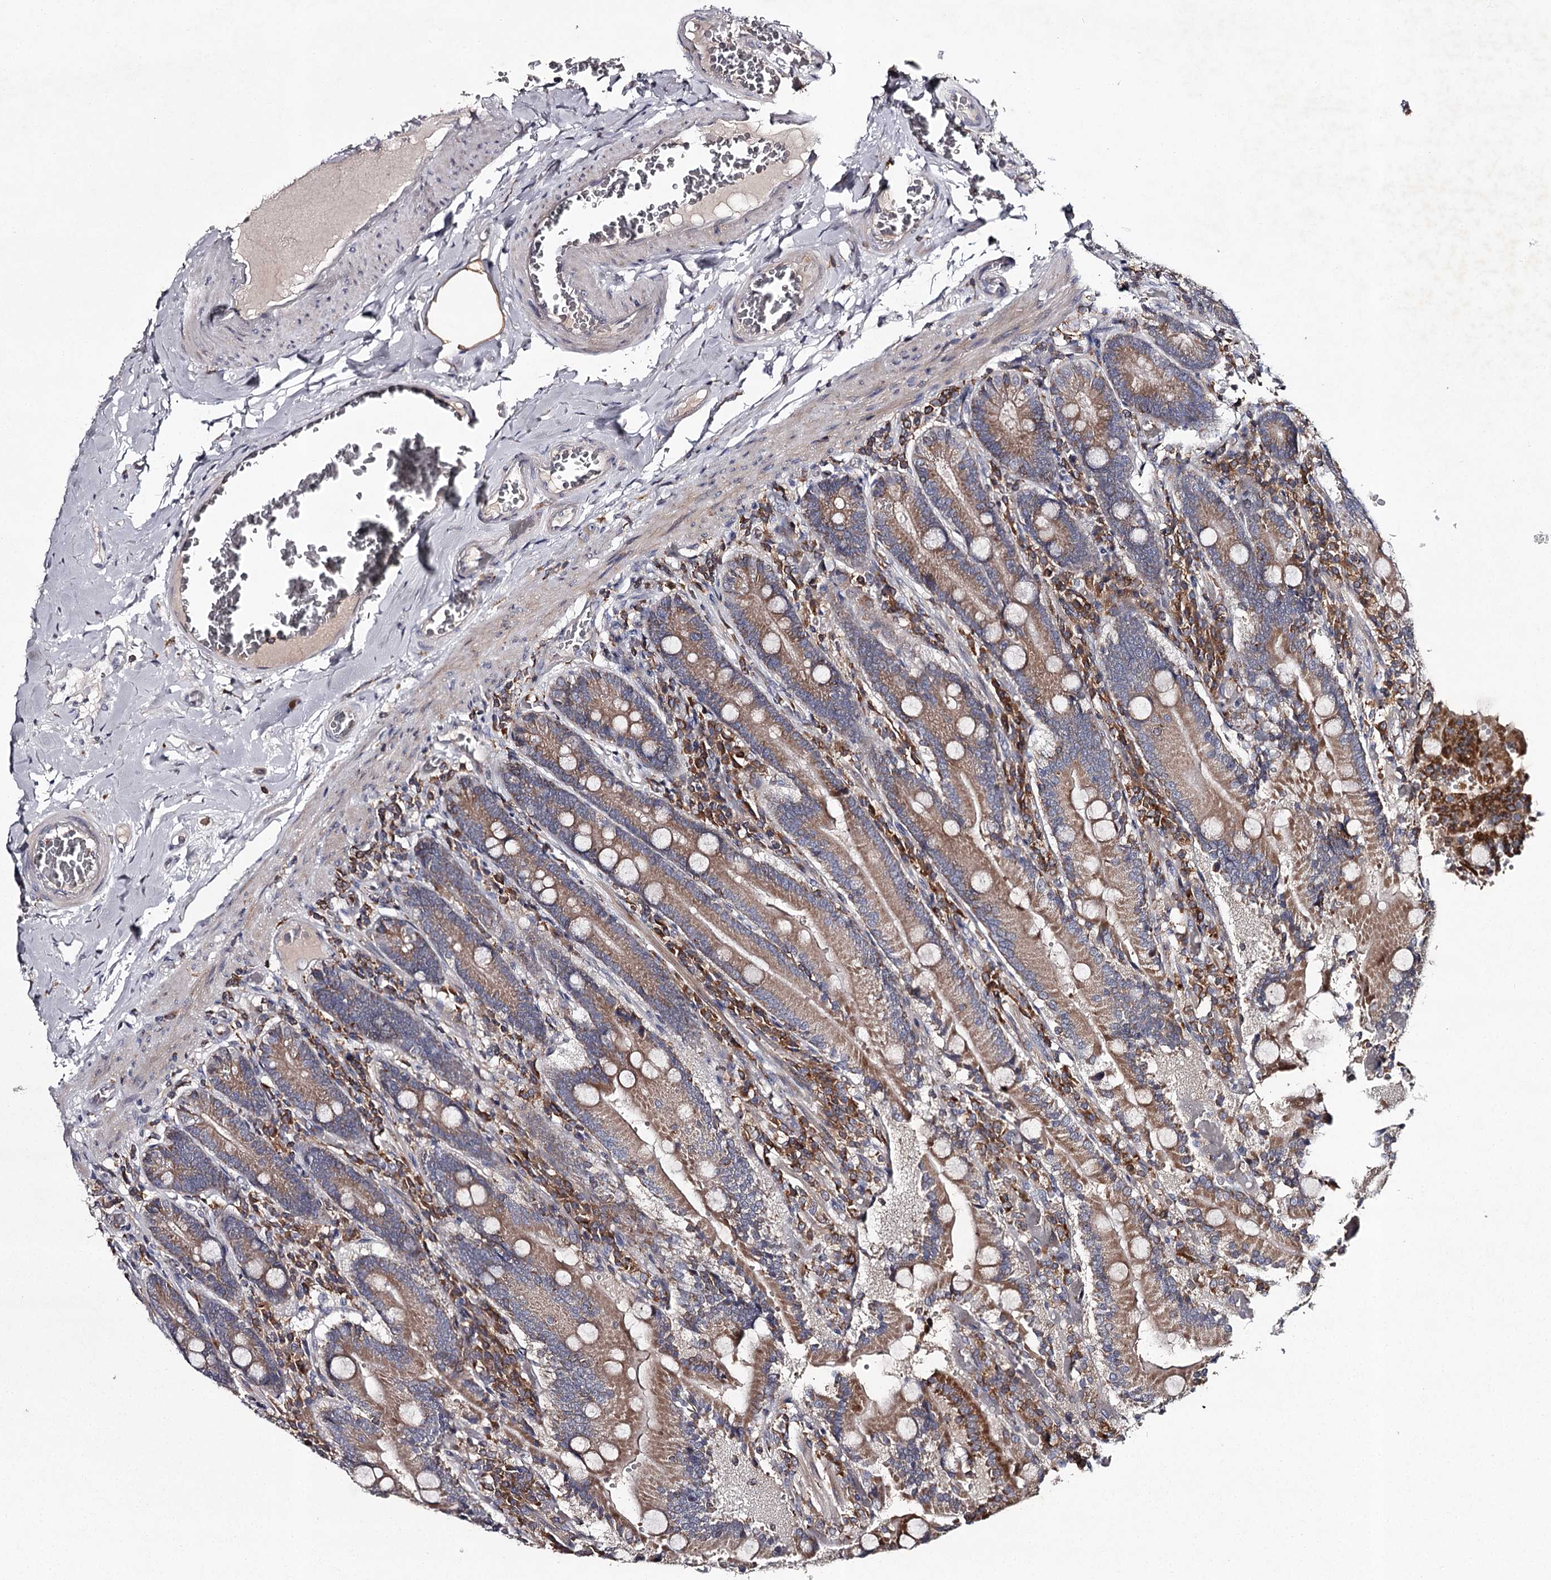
{"staining": {"intensity": "moderate", "quantity": ">75%", "location": "cytoplasmic/membranous"}, "tissue": "duodenum", "cell_type": "Glandular cells", "image_type": "normal", "snomed": [{"axis": "morphology", "description": "Normal tissue, NOS"}, {"axis": "topography", "description": "Duodenum"}], "caption": "Immunohistochemistry (DAB) staining of unremarkable duodenum shows moderate cytoplasmic/membranous protein staining in about >75% of glandular cells.", "gene": "RASSF6", "patient": {"sex": "female", "age": 62}}